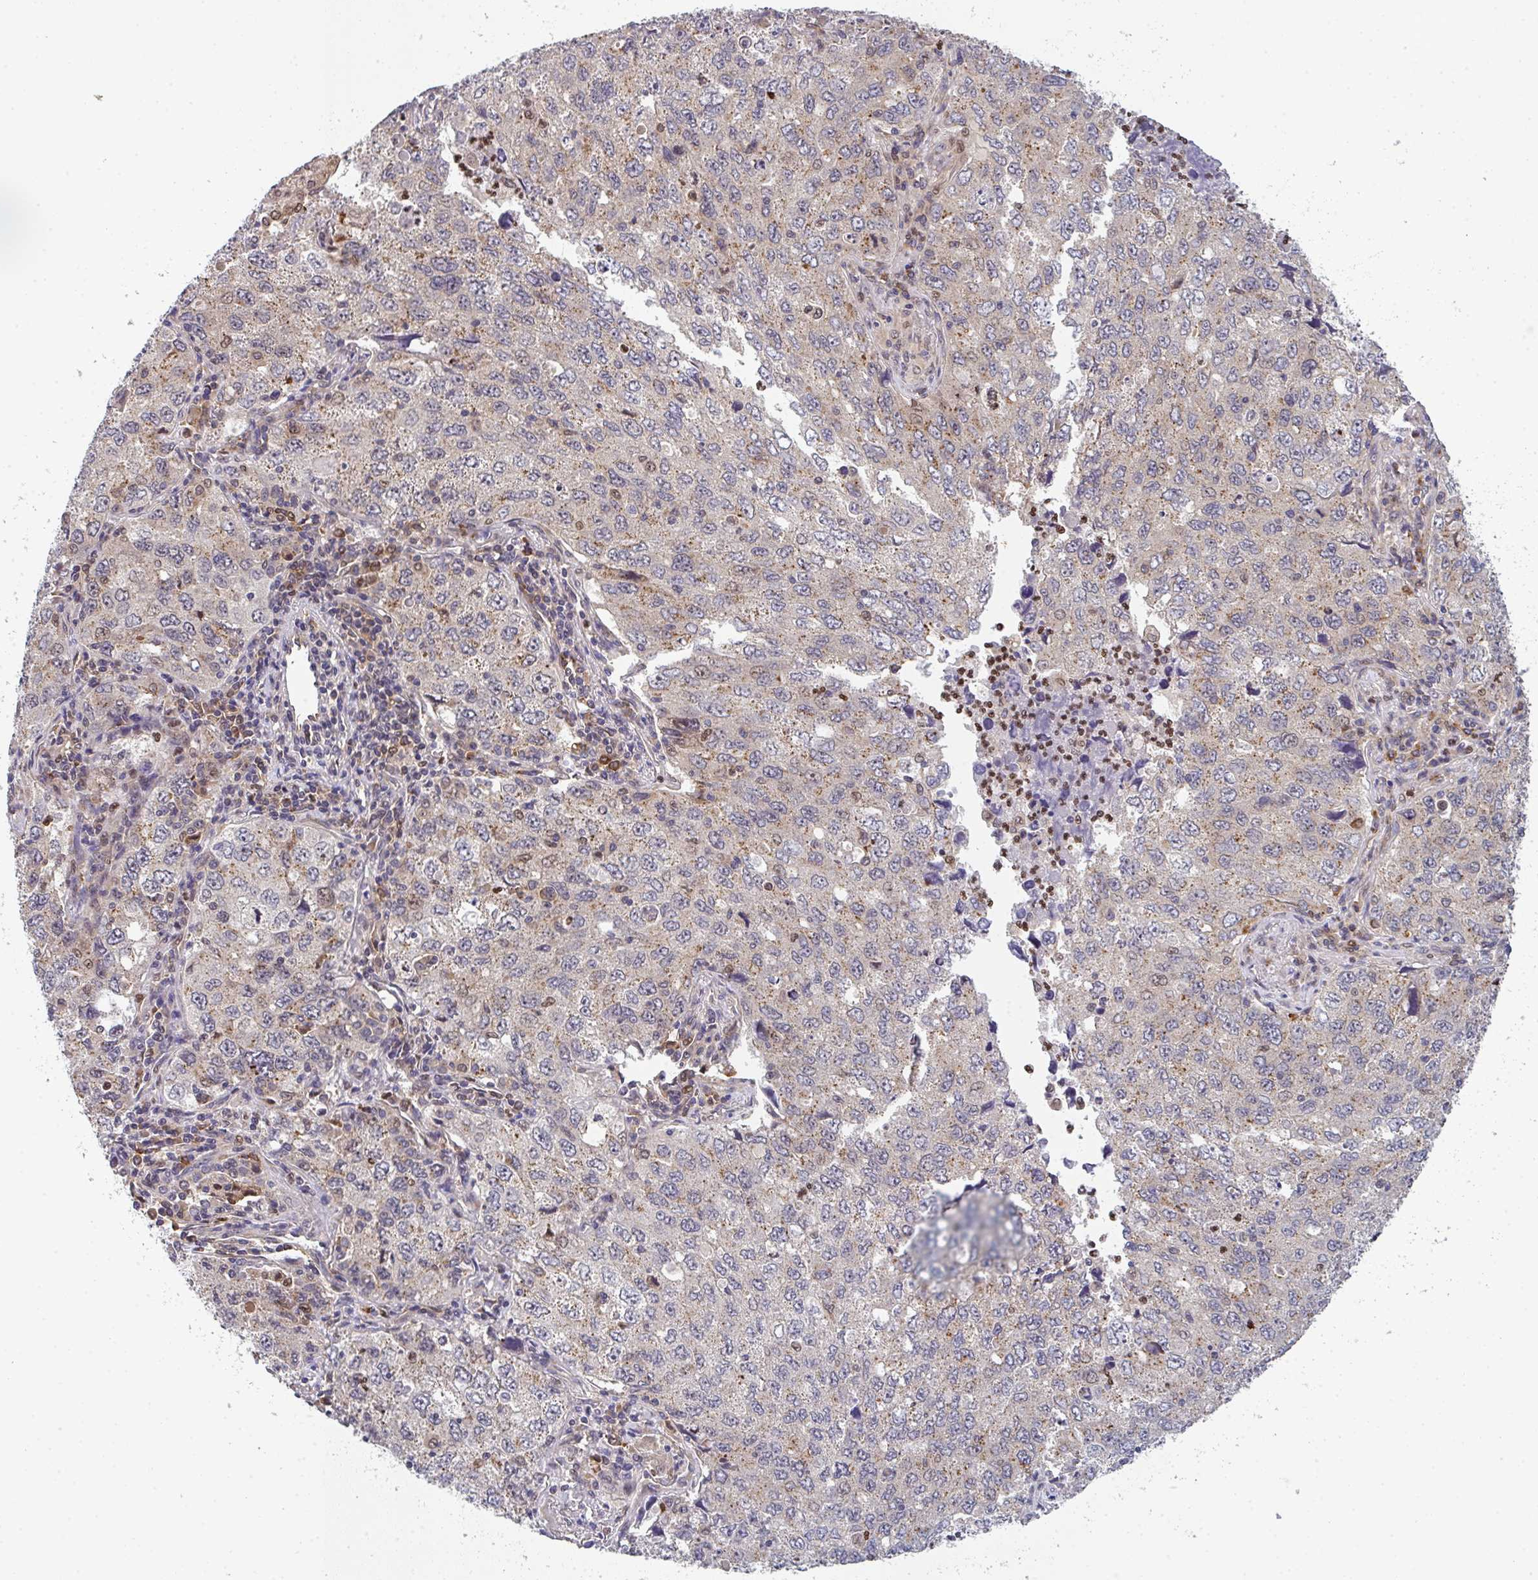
{"staining": {"intensity": "weak", "quantity": "<25%", "location": "cytoplasmic/membranous,nuclear"}, "tissue": "lung cancer", "cell_type": "Tumor cells", "image_type": "cancer", "snomed": [{"axis": "morphology", "description": "Adenocarcinoma, NOS"}, {"axis": "topography", "description": "Lung"}], "caption": "Immunohistochemistry (IHC) photomicrograph of human adenocarcinoma (lung) stained for a protein (brown), which displays no positivity in tumor cells.", "gene": "SIMC1", "patient": {"sex": "female", "age": 57}}